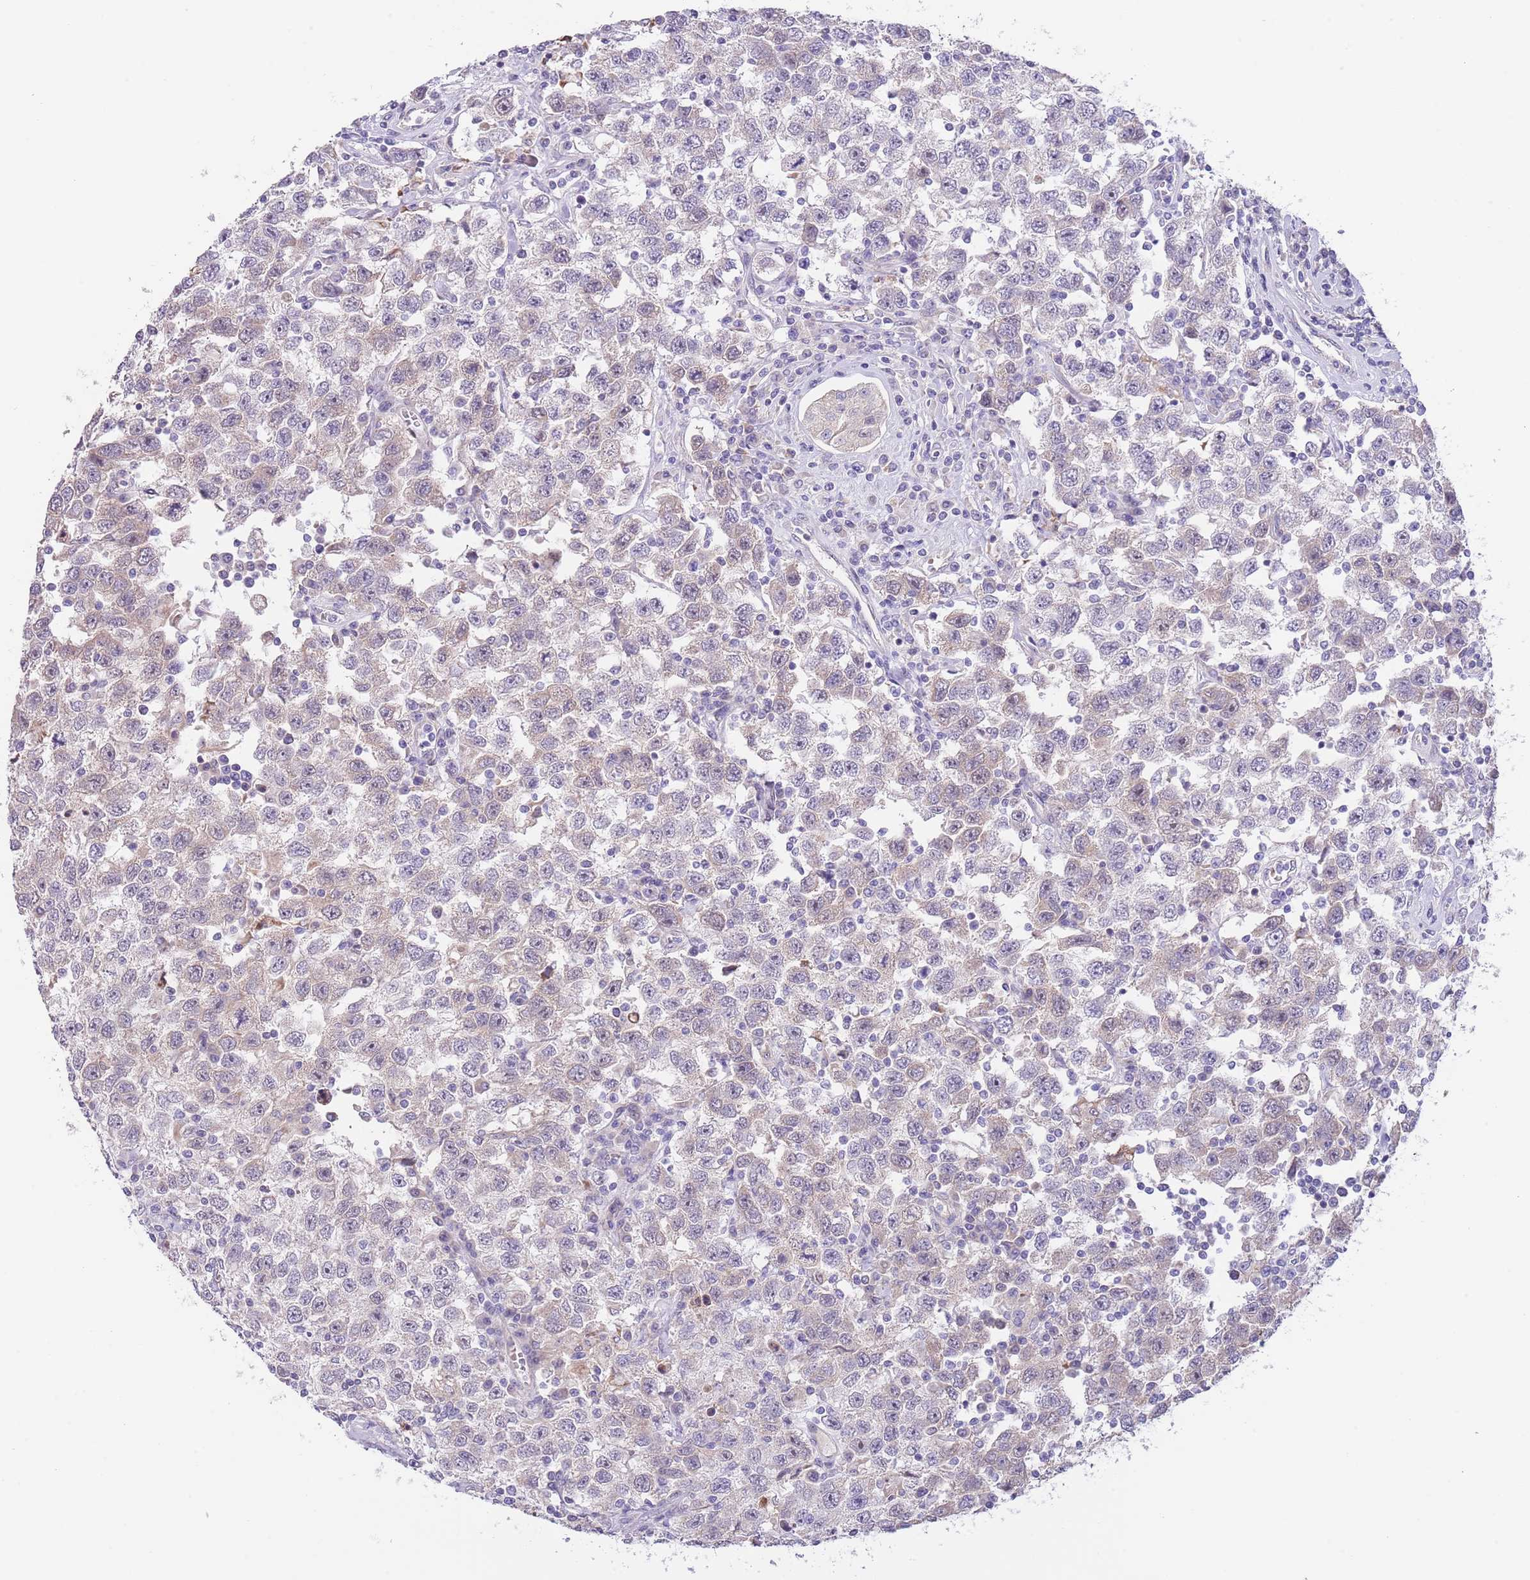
{"staining": {"intensity": "negative", "quantity": "none", "location": "none"}, "tissue": "testis cancer", "cell_type": "Tumor cells", "image_type": "cancer", "snomed": [{"axis": "morphology", "description": "Seminoma, NOS"}, {"axis": "topography", "description": "Testis"}], "caption": "The photomicrograph demonstrates no staining of tumor cells in seminoma (testis).", "gene": "AP1S2", "patient": {"sex": "male", "age": 41}}